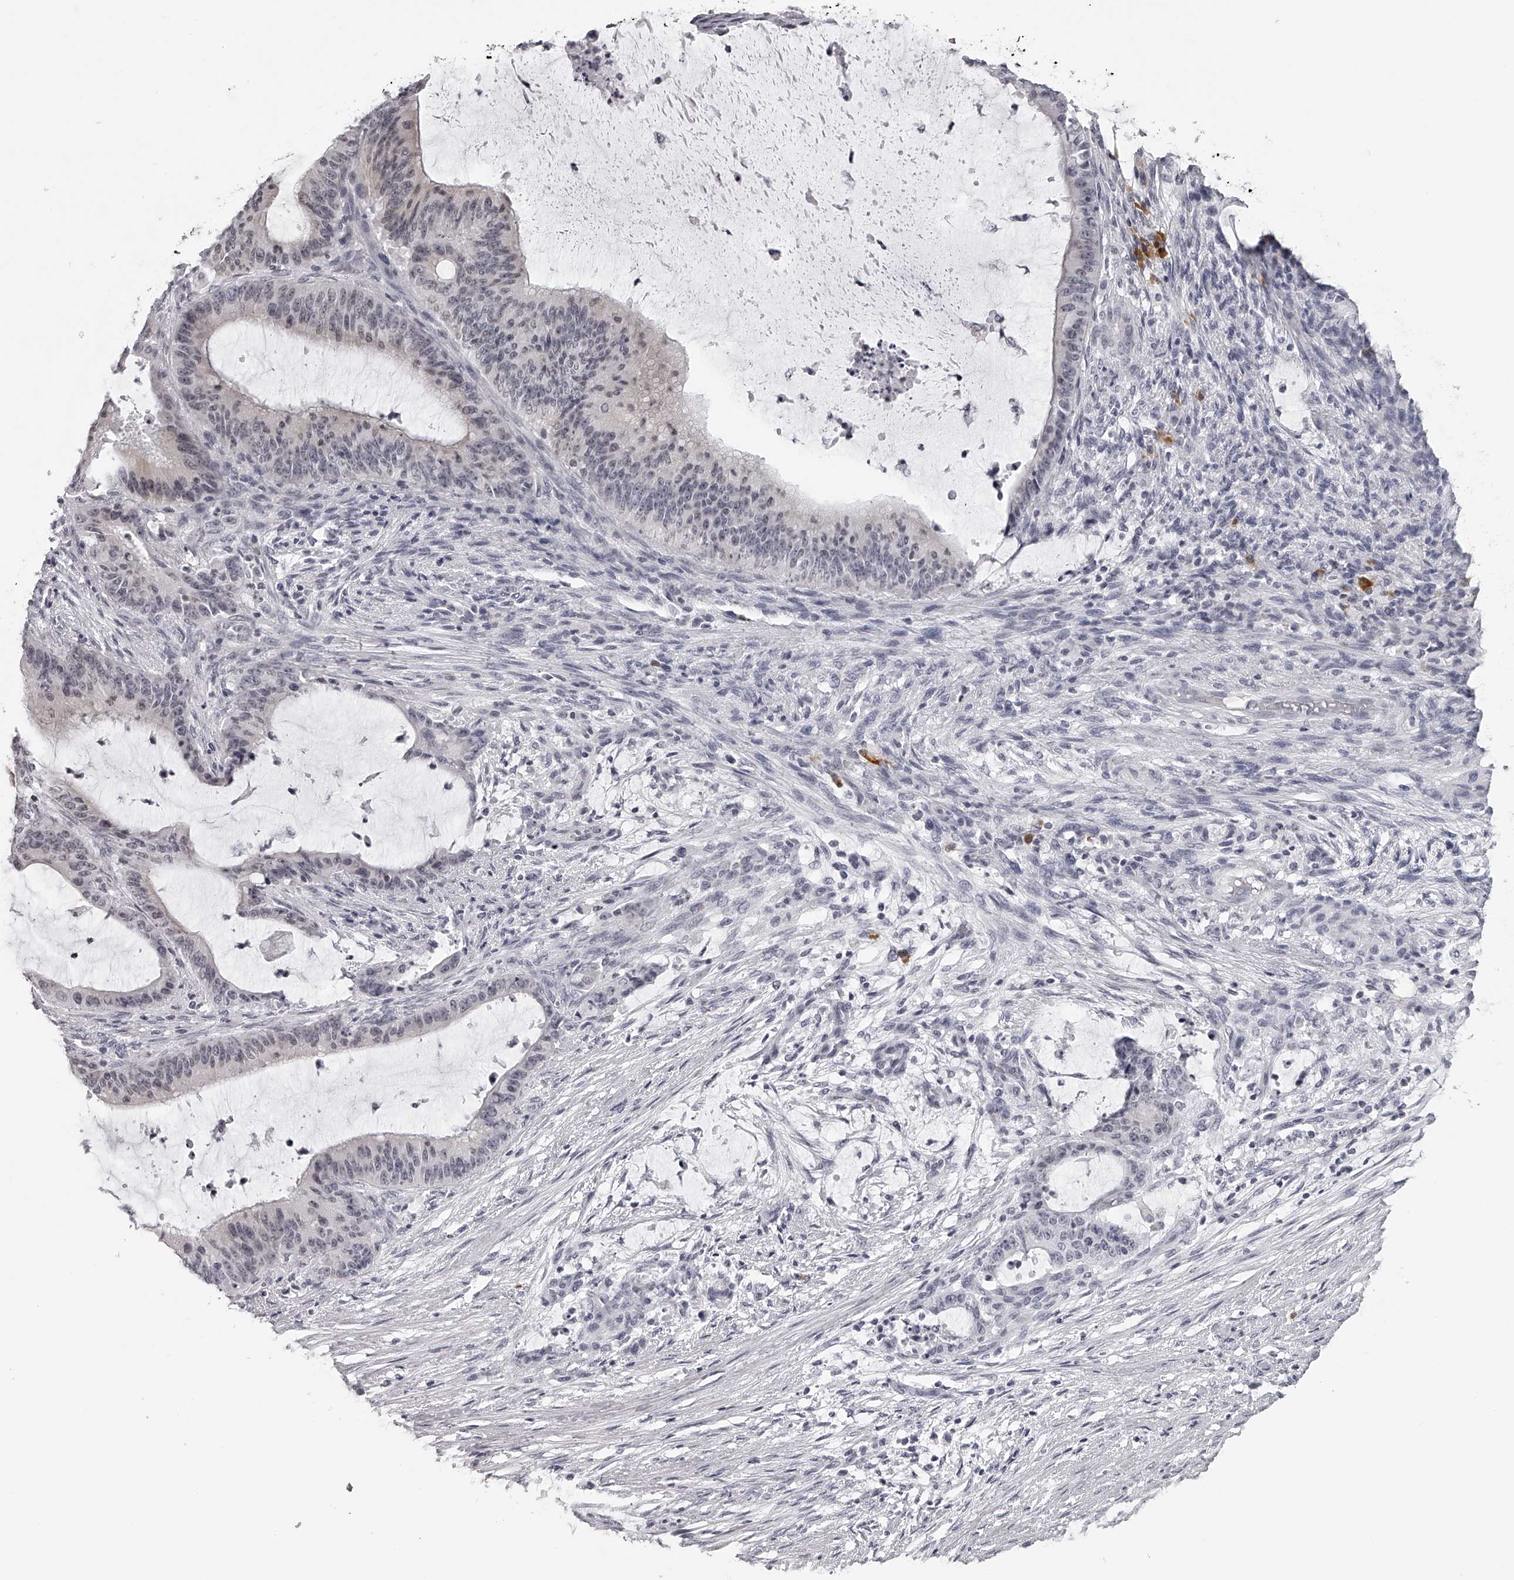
{"staining": {"intensity": "negative", "quantity": "none", "location": "none"}, "tissue": "liver cancer", "cell_type": "Tumor cells", "image_type": "cancer", "snomed": [{"axis": "morphology", "description": "Cholangiocarcinoma"}, {"axis": "topography", "description": "Liver"}], "caption": "Tumor cells show no significant protein staining in liver cancer. The staining was performed using DAB to visualize the protein expression in brown, while the nuclei were stained in blue with hematoxylin (Magnification: 20x).", "gene": "SEC11C", "patient": {"sex": "female", "age": 73}}